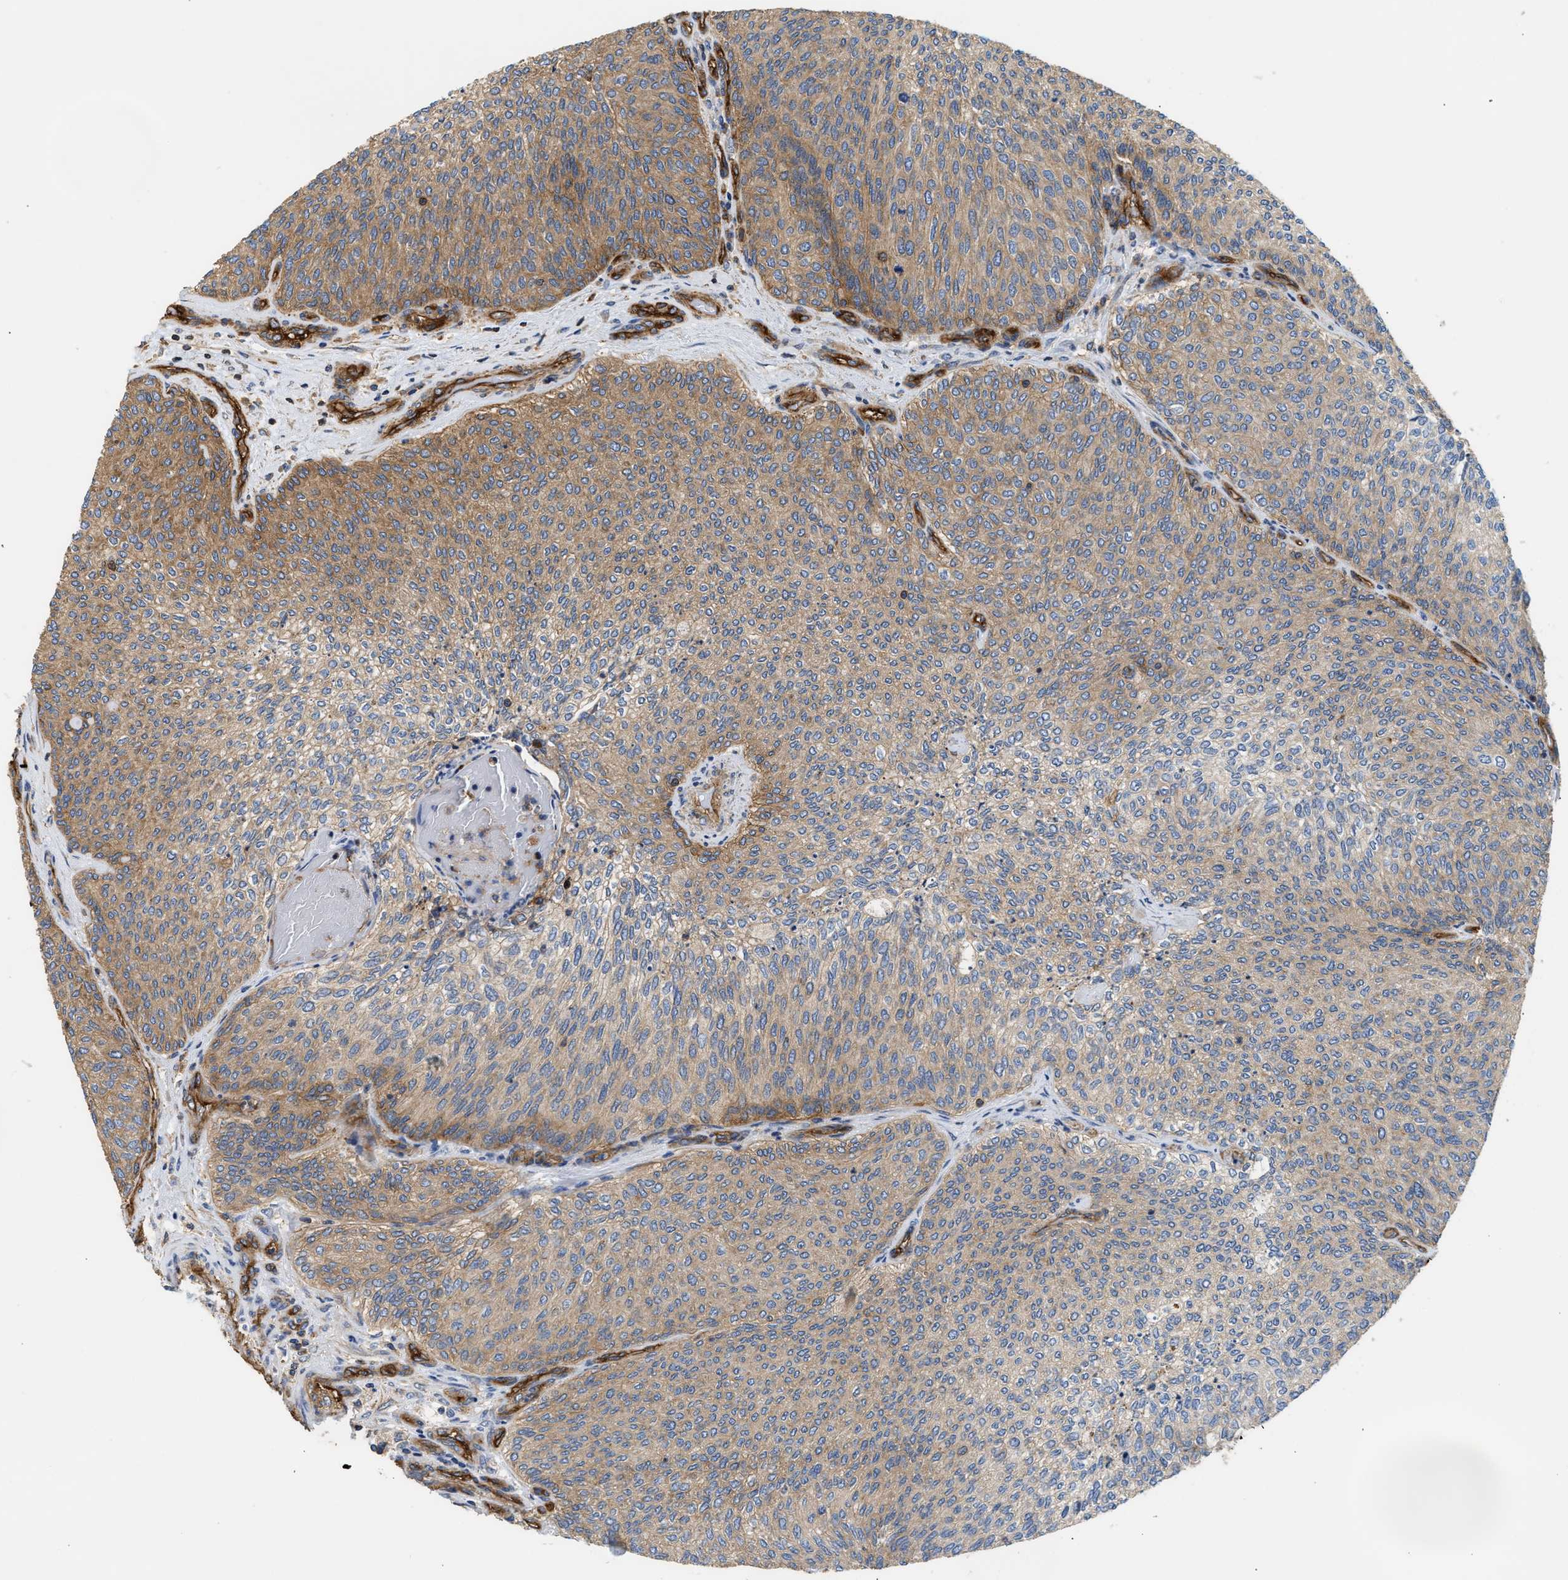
{"staining": {"intensity": "moderate", "quantity": "25%-75%", "location": "cytoplasmic/membranous"}, "tissue": "urothelial cancer", "cell_type": "Tumor cells", "image_type": "cancer", "snomed": [{"axis": "morphology", "description": "Urothelial carcinoma, Low grade"}, {"axis": "topography", "description": "Urinary bladder"}], "caption": "Tumor cells demonstrate moderate cytoplasmic/membranous expression in approximately 25%-75% of cells in urothelial cancer. (Stains: DAB (3,3'-diaminobenzidine) in brown, nuclei in blue, Microscopy: brightfield microscopy at high magnification).", "gene": "SAMD9L", "patient": {"sex": "female", "age": 79}}